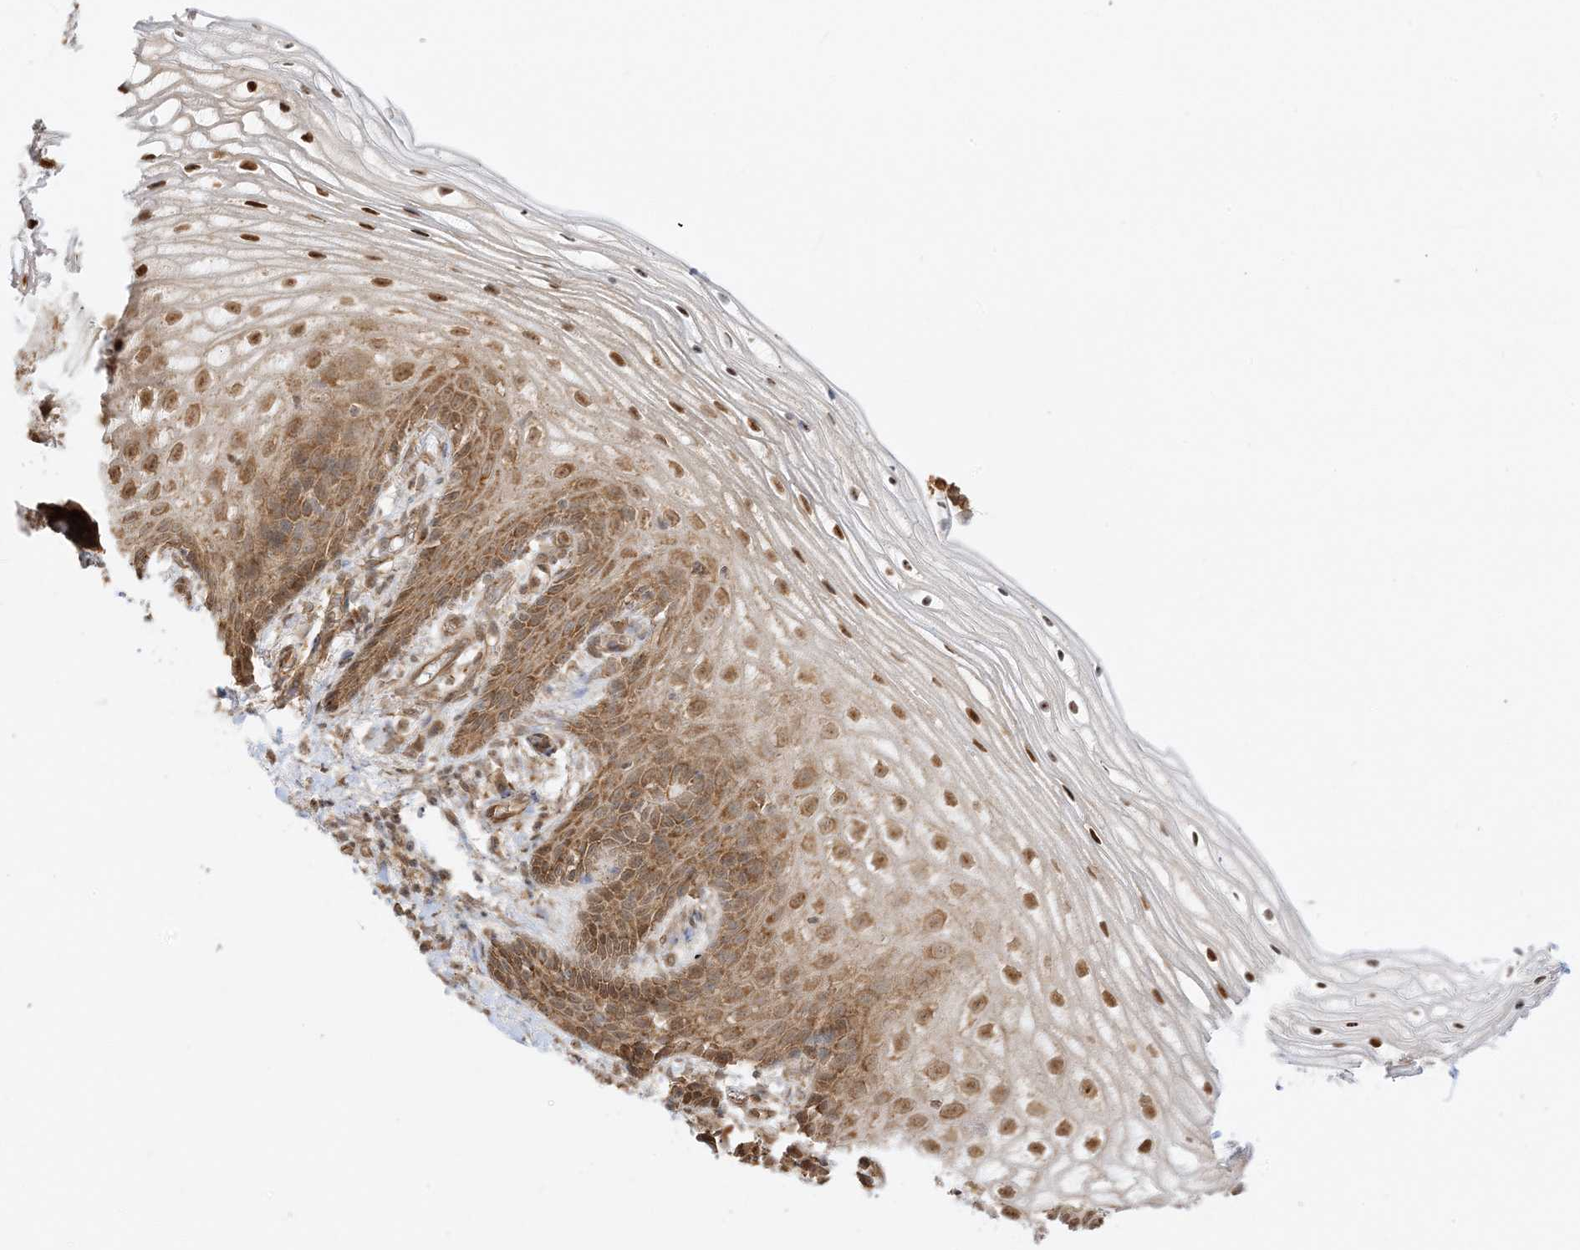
{"staining": {"intensity": "moderate", "quantity": ">75%", "location": "cytoplasmic/membranous,nuclear"}, "tissue": "vagina", "cell_type": "Squamous epithelial cells", "image_type": "normal", "snomed": [{"axis": "morphology", "description": "Normal tissue, NOS"}, {"axis": "topography", "description": "Vagina"}], "caption": "Human vagina stained with a brown dye demonstrates moderate cytoplasmic/membranous,nuclear positive staining in approximately >75% of squamous epithelial cells.", "gene": "UBAP2L", "patient": {"sex": "female", "age": 60}}